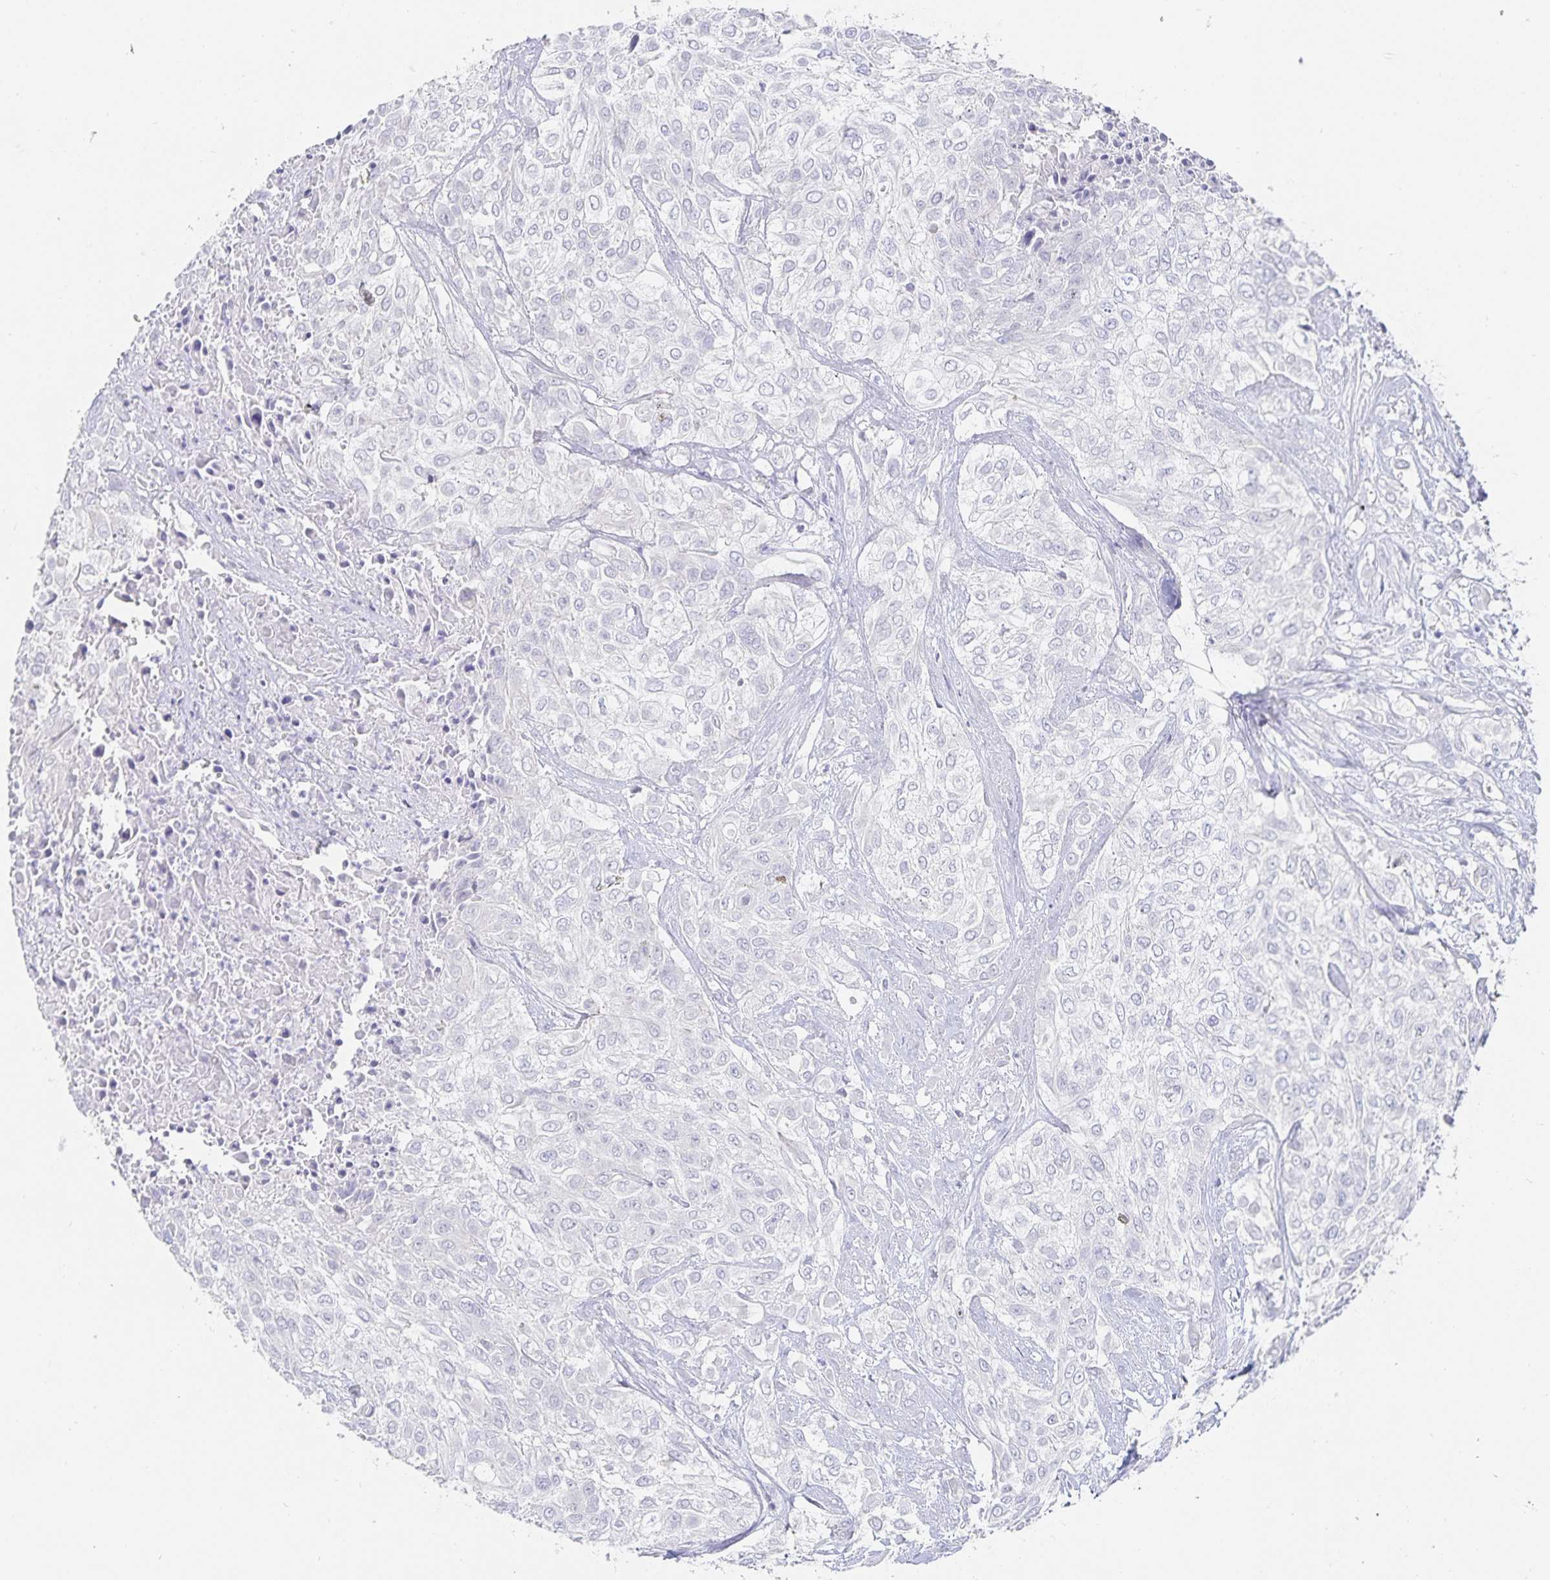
{"staining": {"intensity": "negative", "quantity": "none", "location": "none"}, "tissue": "urothelial cancer", "cell_type": "Tumor cells", "image_type": "cancer", "snomed": [{"axis": "morphology", "description": "Urothelial carcinoma, High grade"}, {"axis": "topography", "description": "Urinary bladder"}], "caption": "Tumor cells show no significant positivity in urothelial cancer. Nuclei are stained in blue.", "gene": "SFTPA1", "patient": {"sex": "male", "age": 57}}